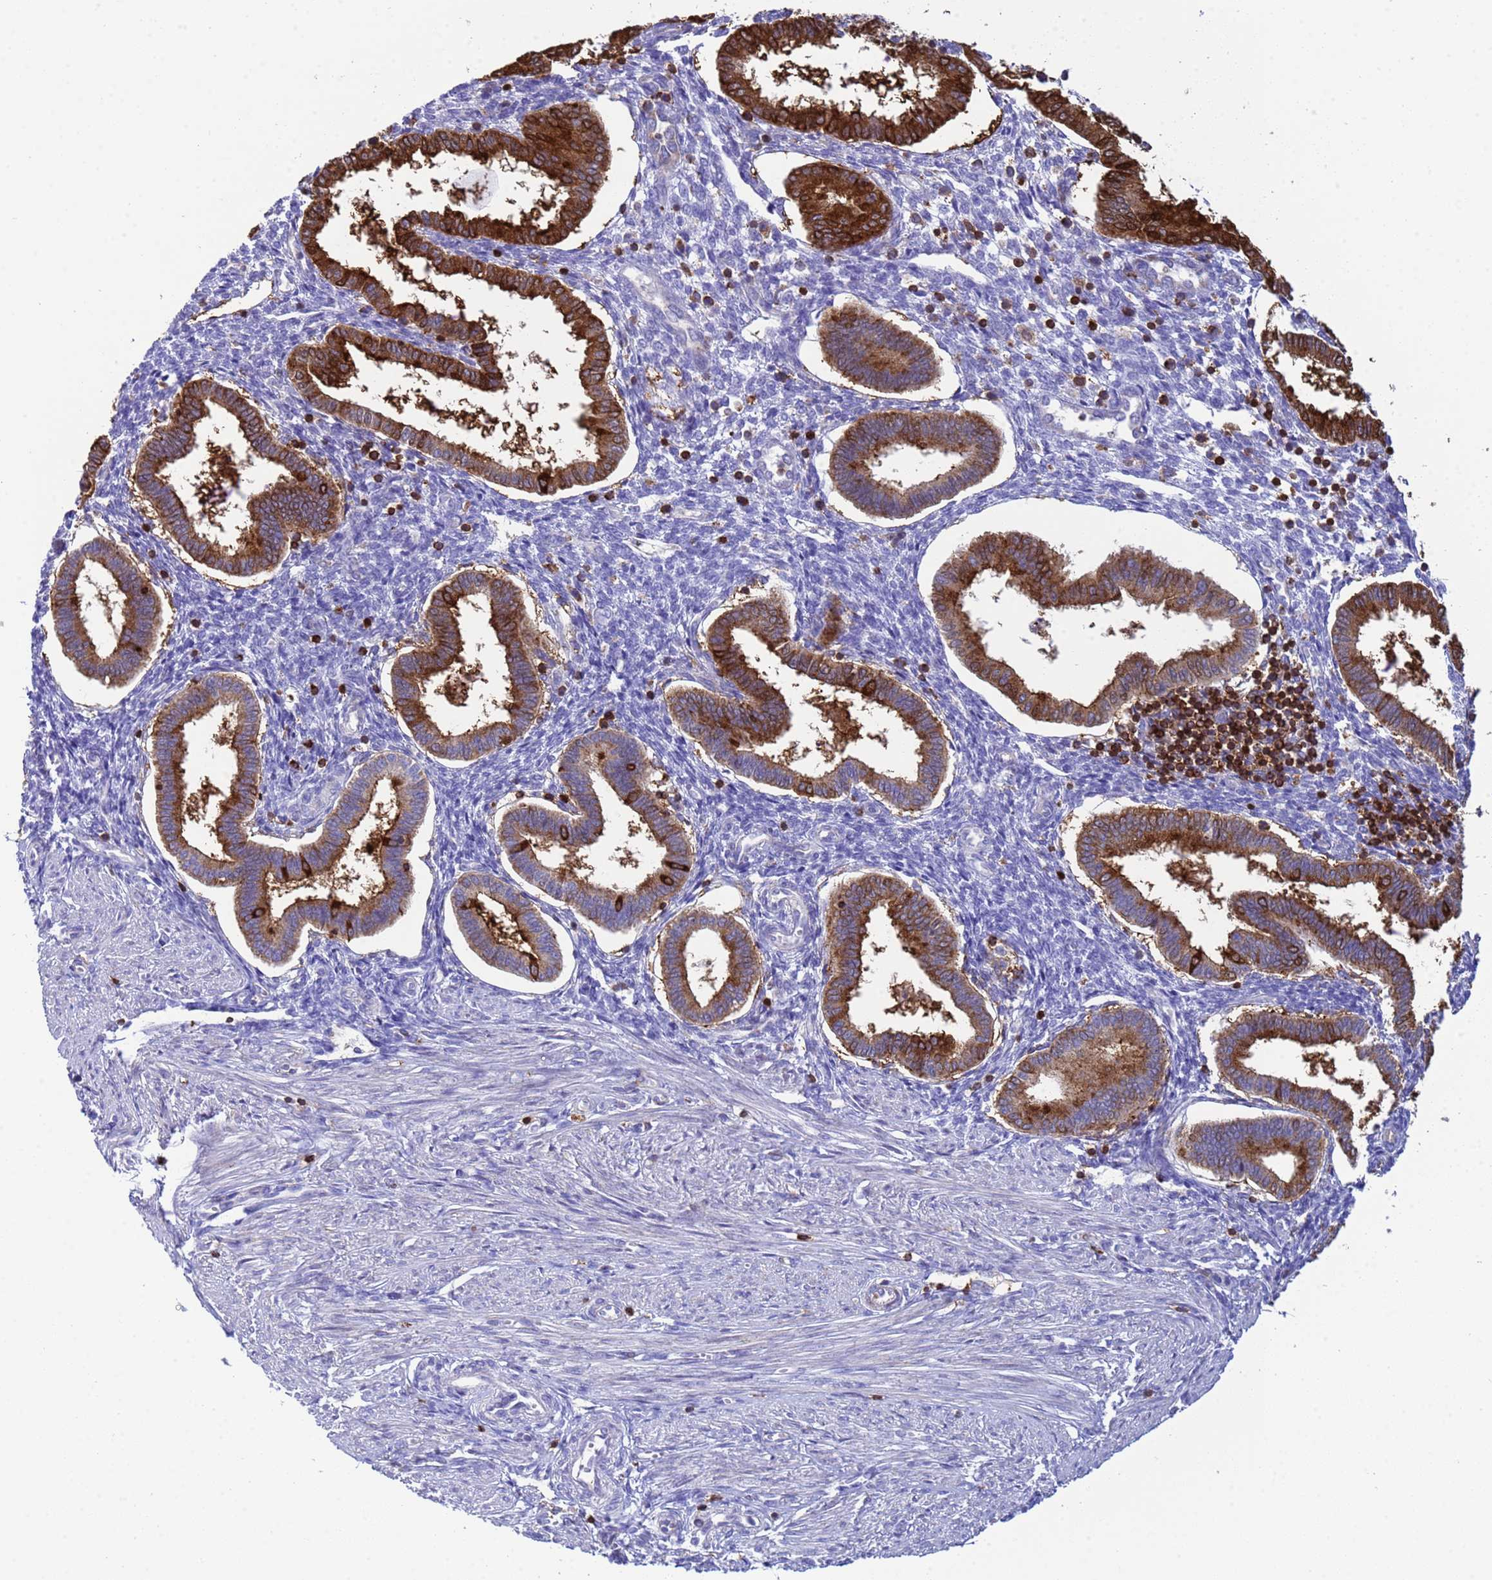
{"staining": {"intensity": "negative", "quantity": "none", "location": "none"}, "tissue": "endometrium", "cell_type": "Cells in endometrial stroma", "image_type": "normal", "snomed": [{"axis": "morphology", "description": "Normal tissue, NOS"}, {"axis": "topography", "description": "Endometrium"}], "caption": "A high-resolution micrograph shows immunohistochemistry (IHC) staining of normal endometrium, which reveals no significant expression in cells in endometrial stroma. (DAB immunohistochemistry with hematoxylin counter stain).", "gene": "EZR", "patient": {"sex": "female", "age": 24}}